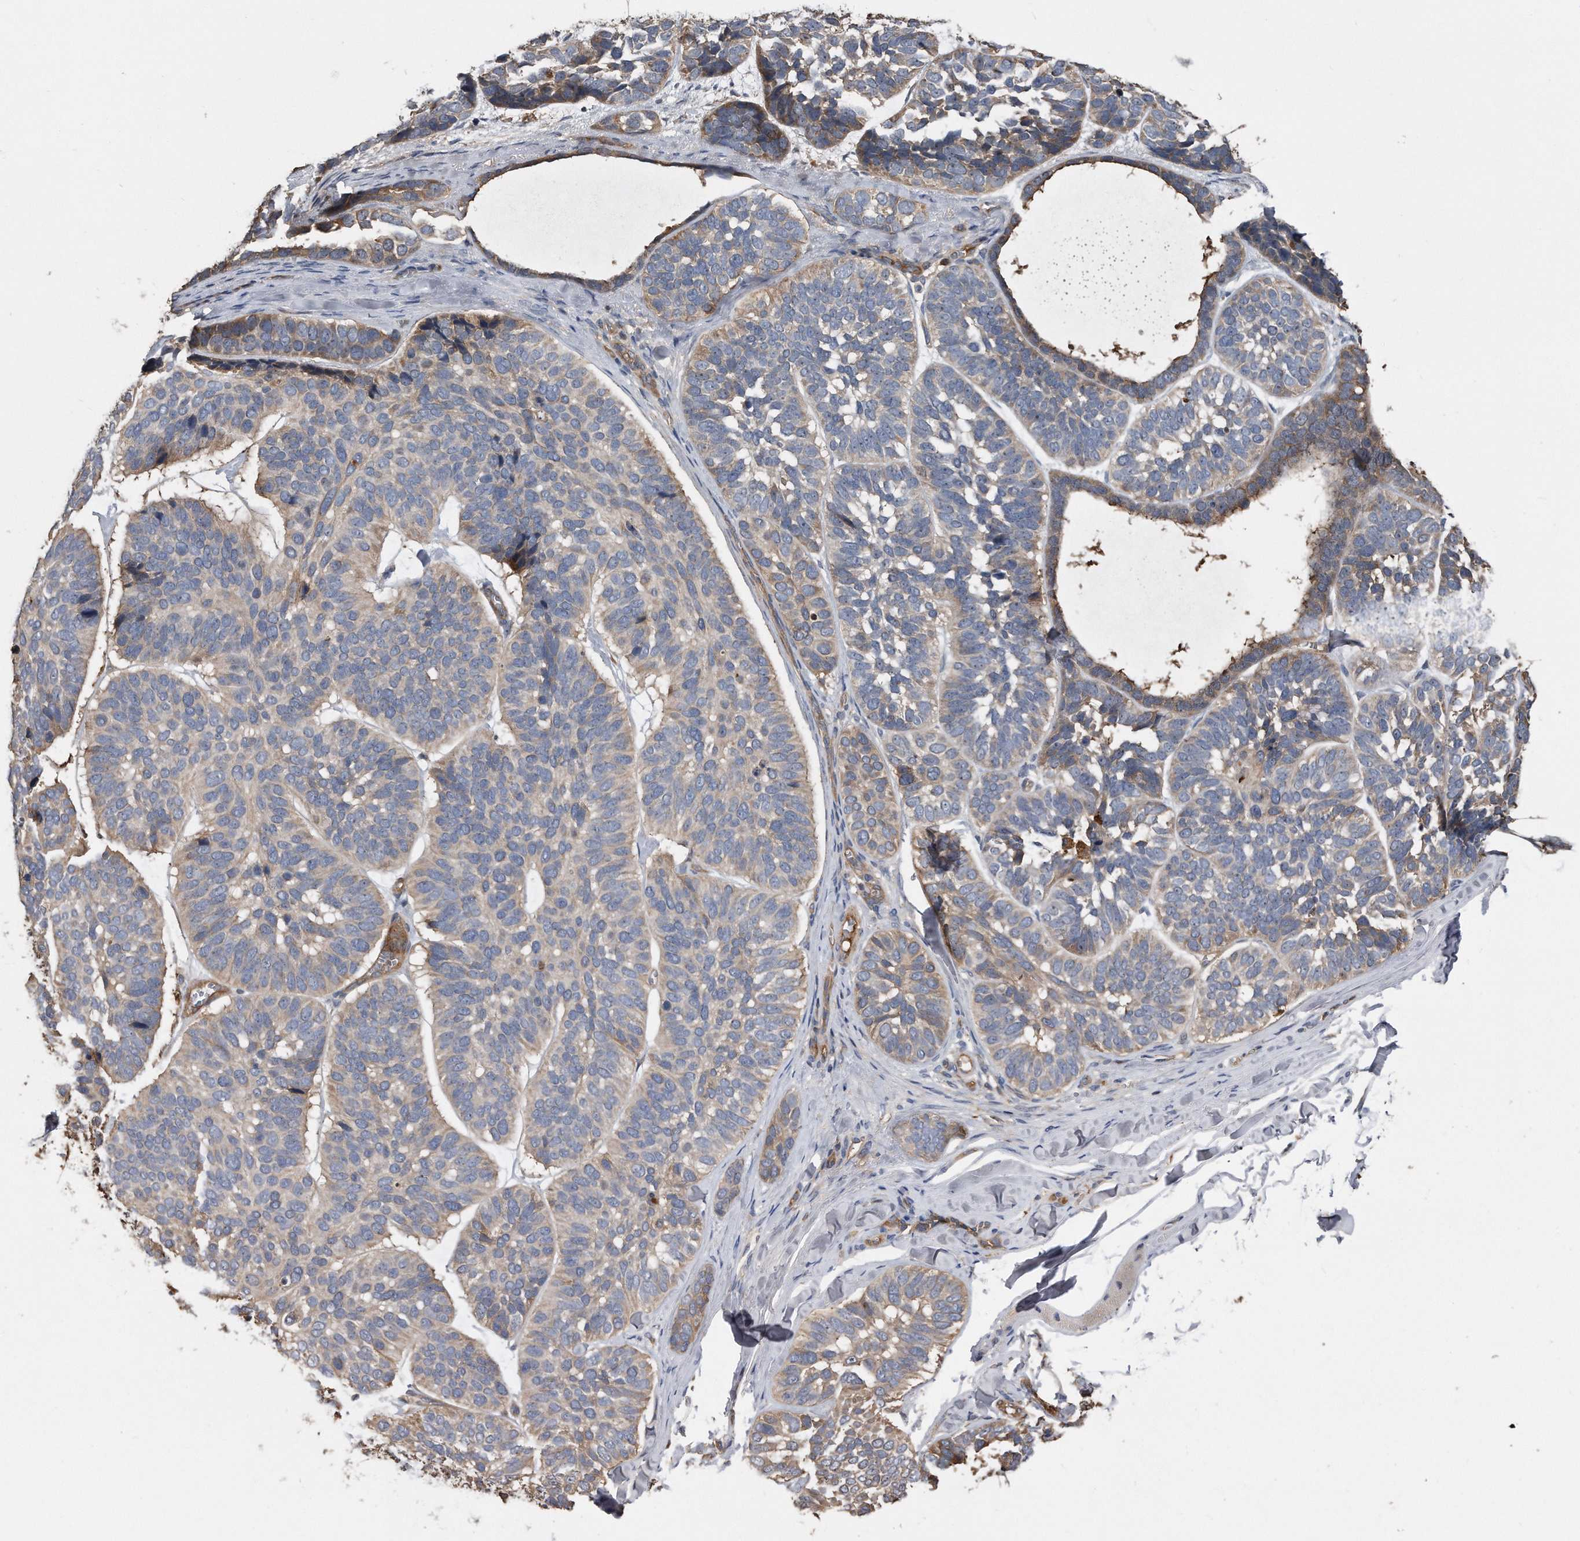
{"staining": {"intensity": "moderate", "quantity": "25%-75%", "location": "cytoplasmic/membranous"}, "tissue": "skin cancer", "cell_type": "Tumor cells", "image_type": "cancer", "snomed": [{"axis": "morphology", "description": "Basal cell carcinoma"}, {"axis": "topography", "description": "Skin"}], "caption": "Protein staining shows moderate cytoplasmic/membranous expression in approximately 25%-75% of tumor cells in basal cell carcinoma (skin).", "gene": "KCND3", "patient": {"sex": "male", "age": 62}}